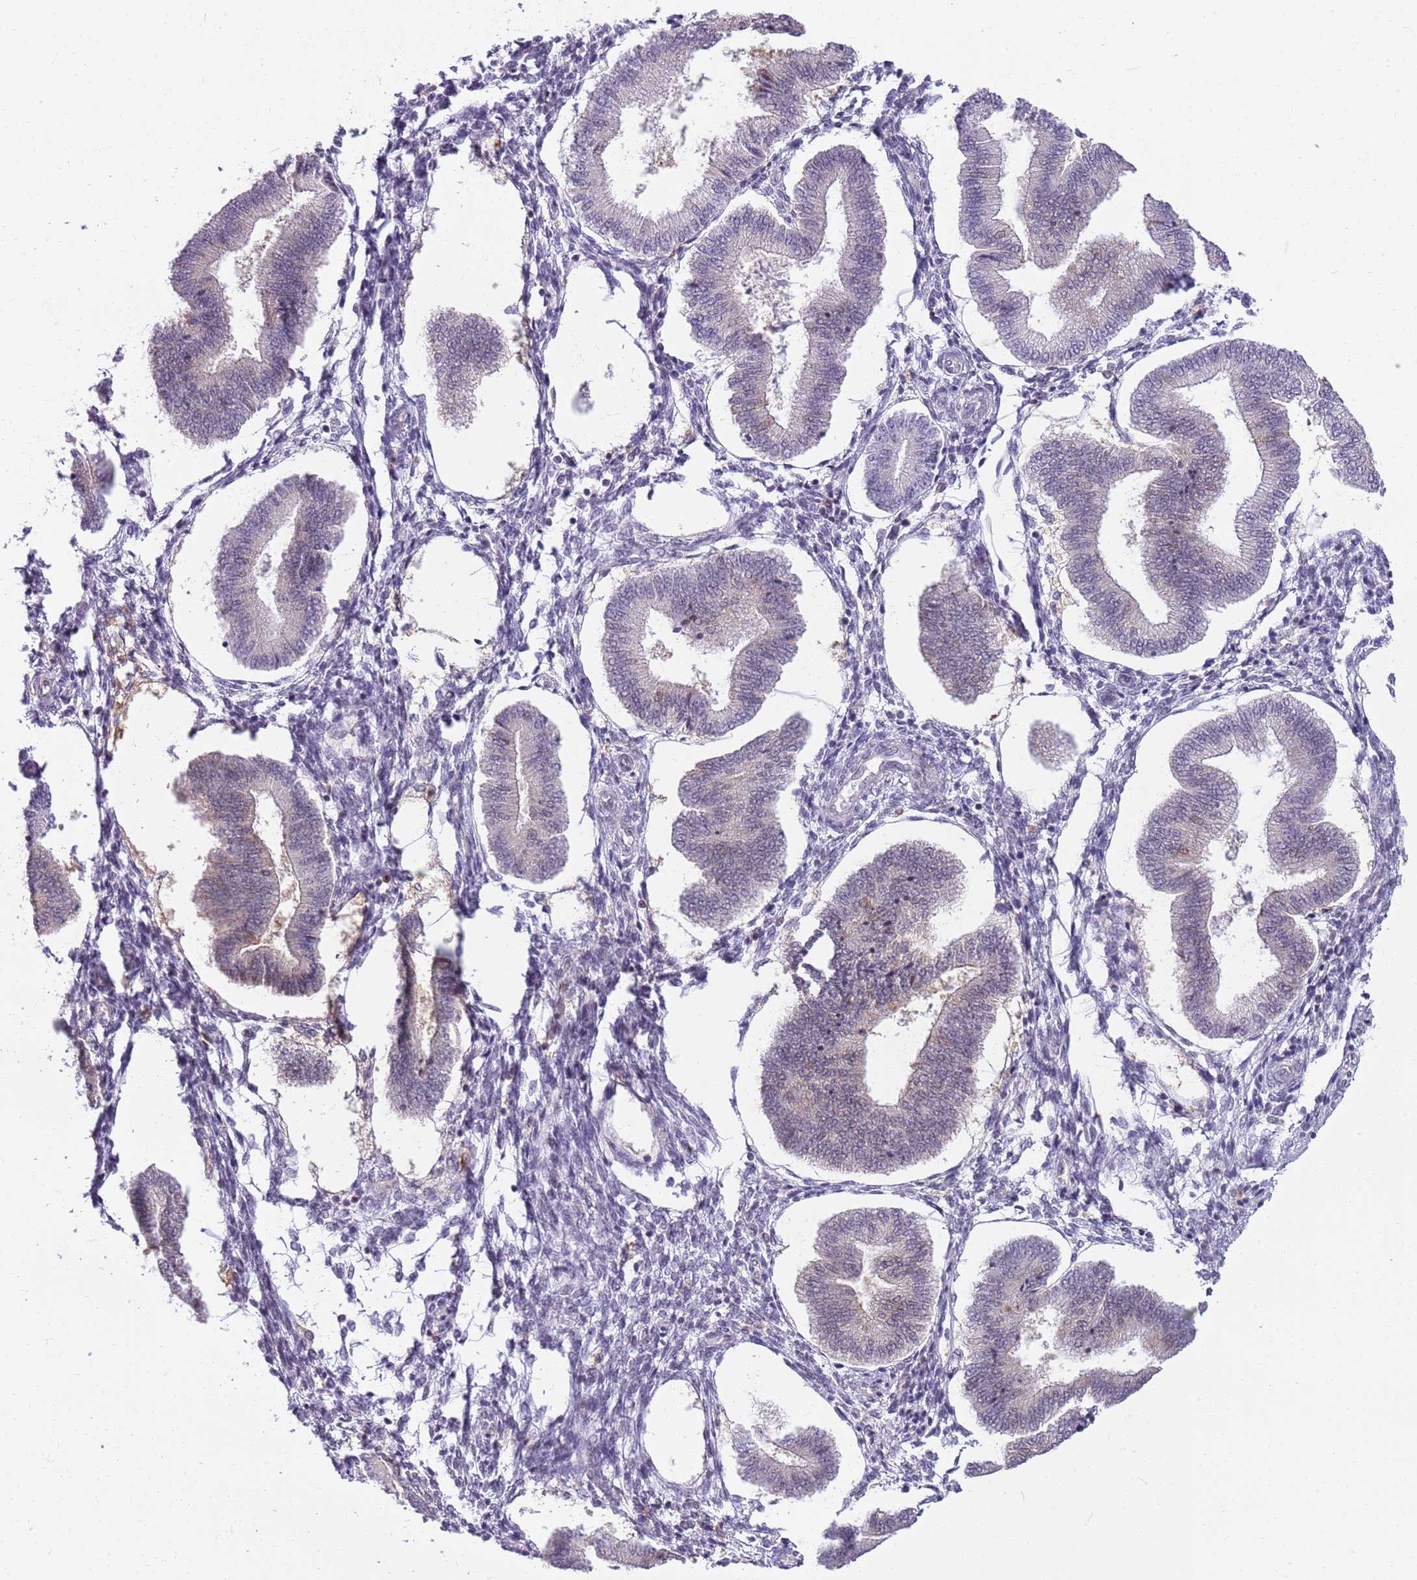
{"staining": {"intensity": "negative", "quantity": "none", "location": "none"}, "tissue": "endometrium", "cell_type": "Cells in endometrial stroma", "image_type": "normal", "snomed": [{"axis": "morphology", "description": "Normal tissue, NOS"}, {"axis": "topography", "description": "Endometrium"}], "caption": "Photomicrograph shows no protein expression in cells in endometrial stroma of unremarkable endometrium.", "gene": "DHX32", "patient": {"sex": "female", "age": 39}}